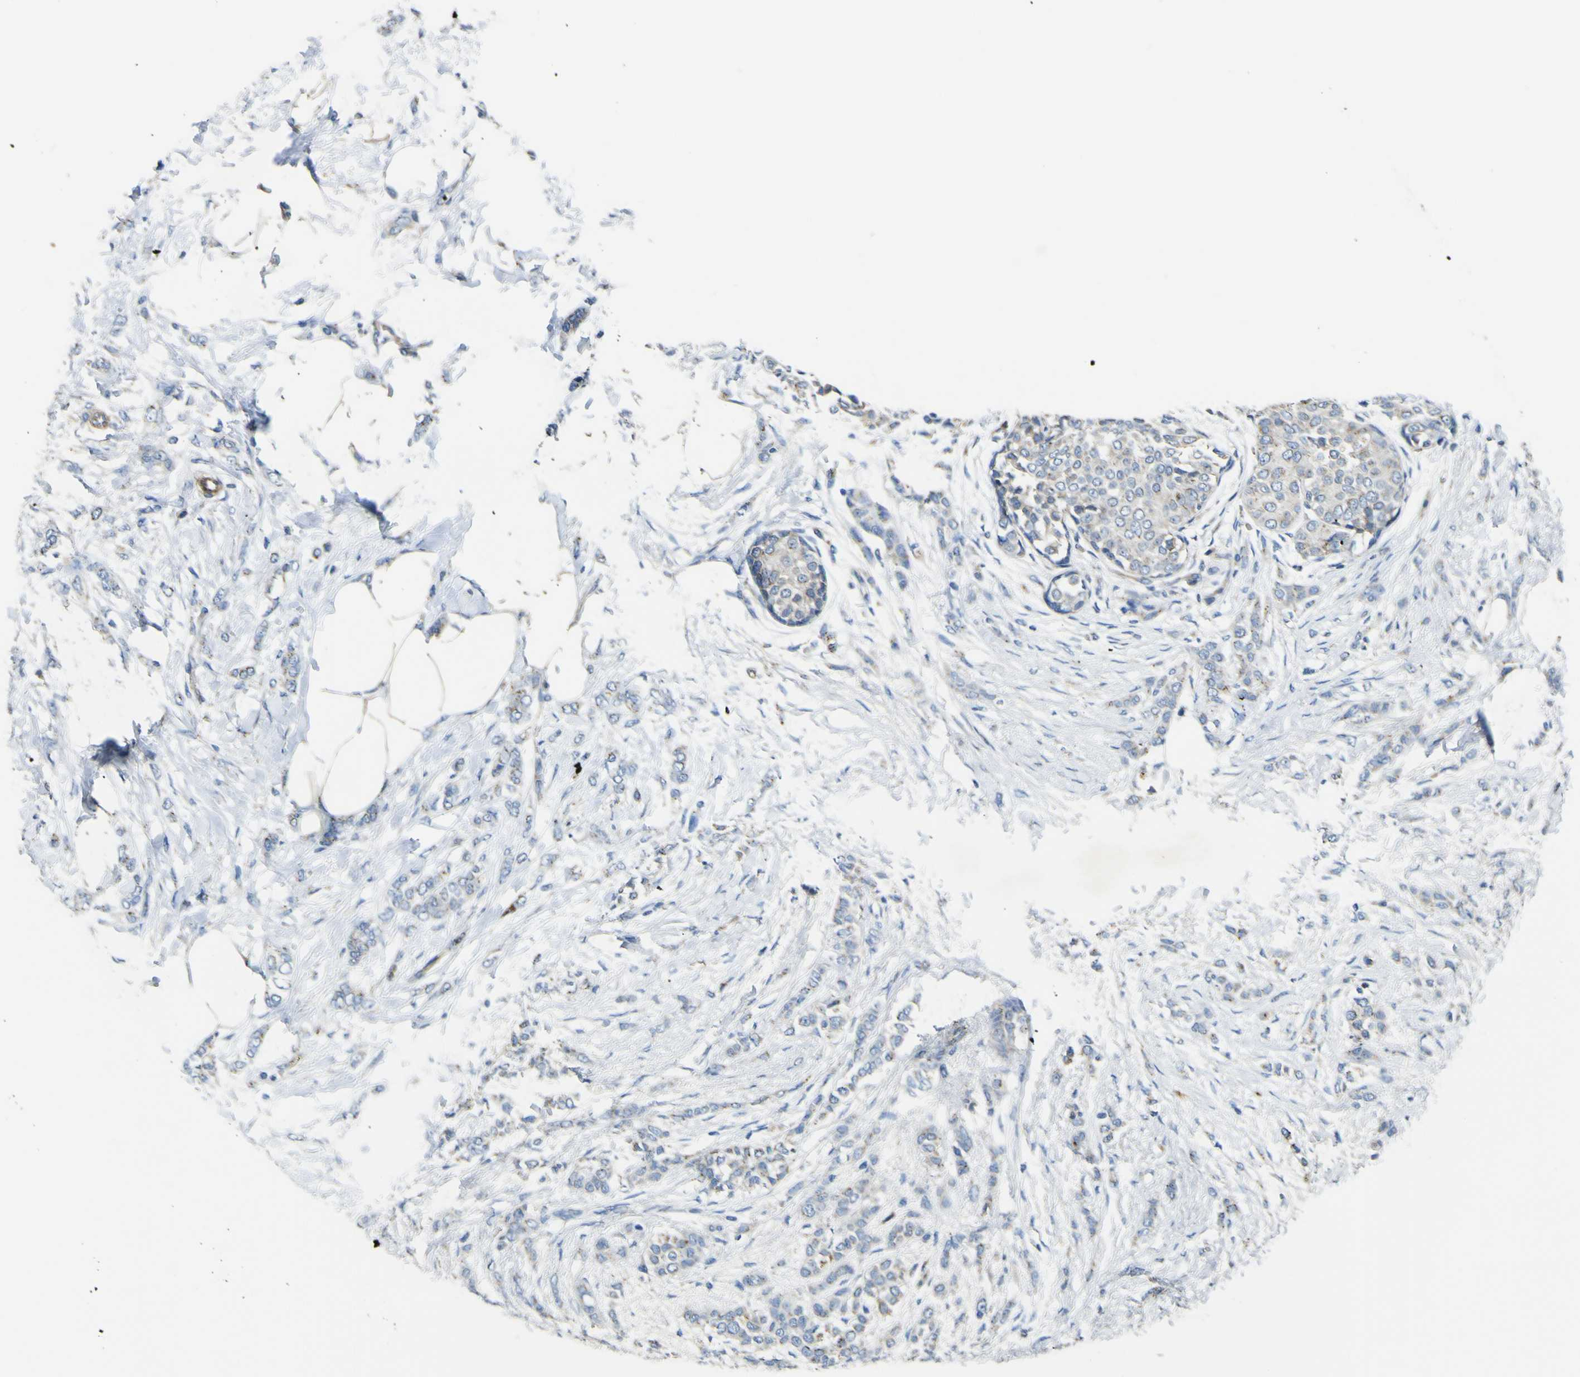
{"staining": {"intensity": "negative", "quantity": "none", "location": "none"}, "tissue": "breast cancer", "cell_type": "Tumor cells", "image_type": "cancer", "snomed": [{"axis": "morphology", "description": "Lobular carcinoma, in situ"}, {"axis": "morphology", "description": "Lobular carcinoma"}, {"axis": "topography", "description": "Breast"}], "caption": "High magnification brightfield microscopy of breast lobular carcinoma stained with DAB (brown) and counterstained with hematoxylin (blue): tumor cells show no significant positivity. (Brightfield microscopy of DAB IHC at high magnification).", "gene": "ALDH18A1", "patient": {"sex": "female", "age": 41}}